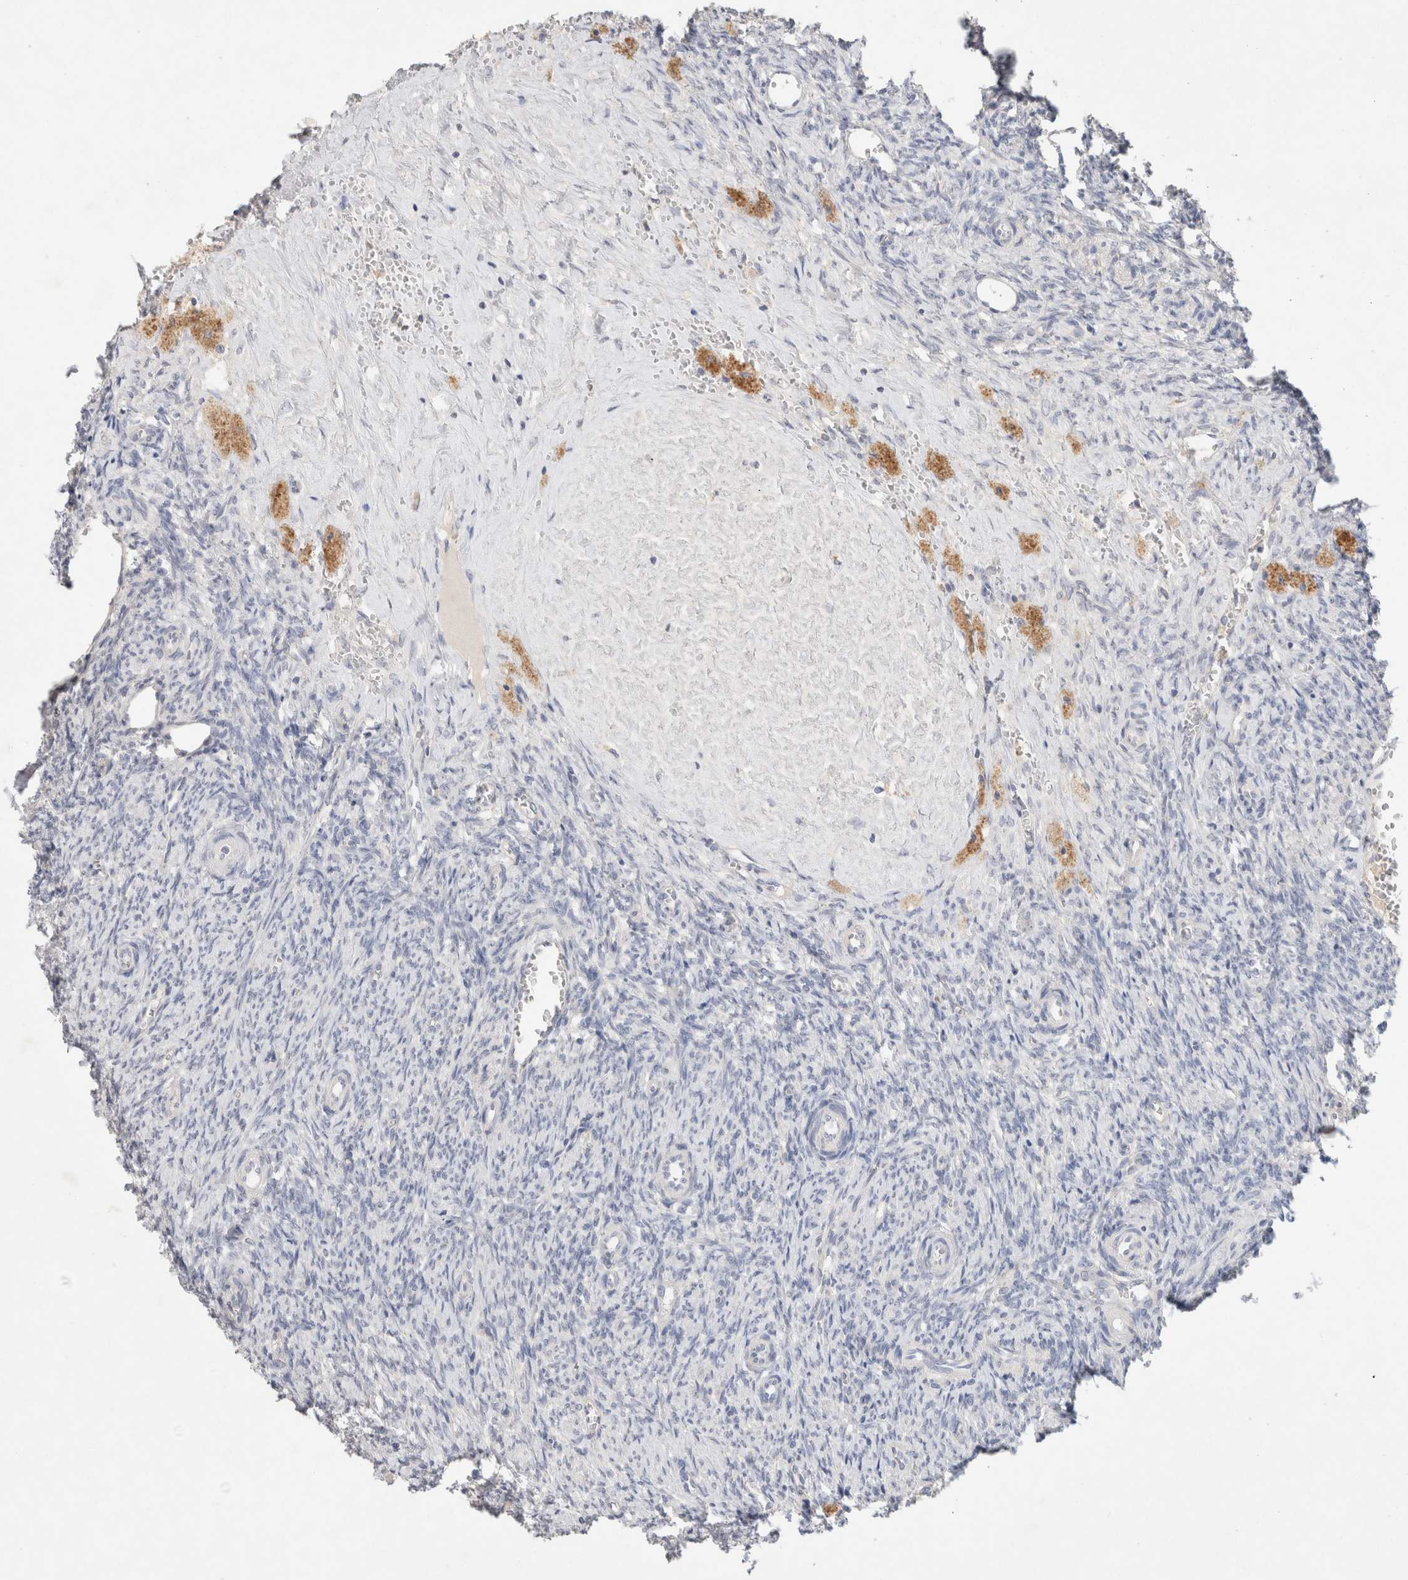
{"staining": {"intensity": "negative", "quantity": "none", "location": "none"}, "tissue": "ovary", "cell_type": "Follicle cells", "image_type": "normal", "snomed": [{"axis": "morphology", "description": "Normal tissue, NOS"}, {"axis": "topography", "description": "Ovary"}], "caption": "Image shows no protein expression in follicle cells of benign ovary.", "gene": "MPP2", "patient": {"sex": "female", "age": 41}}